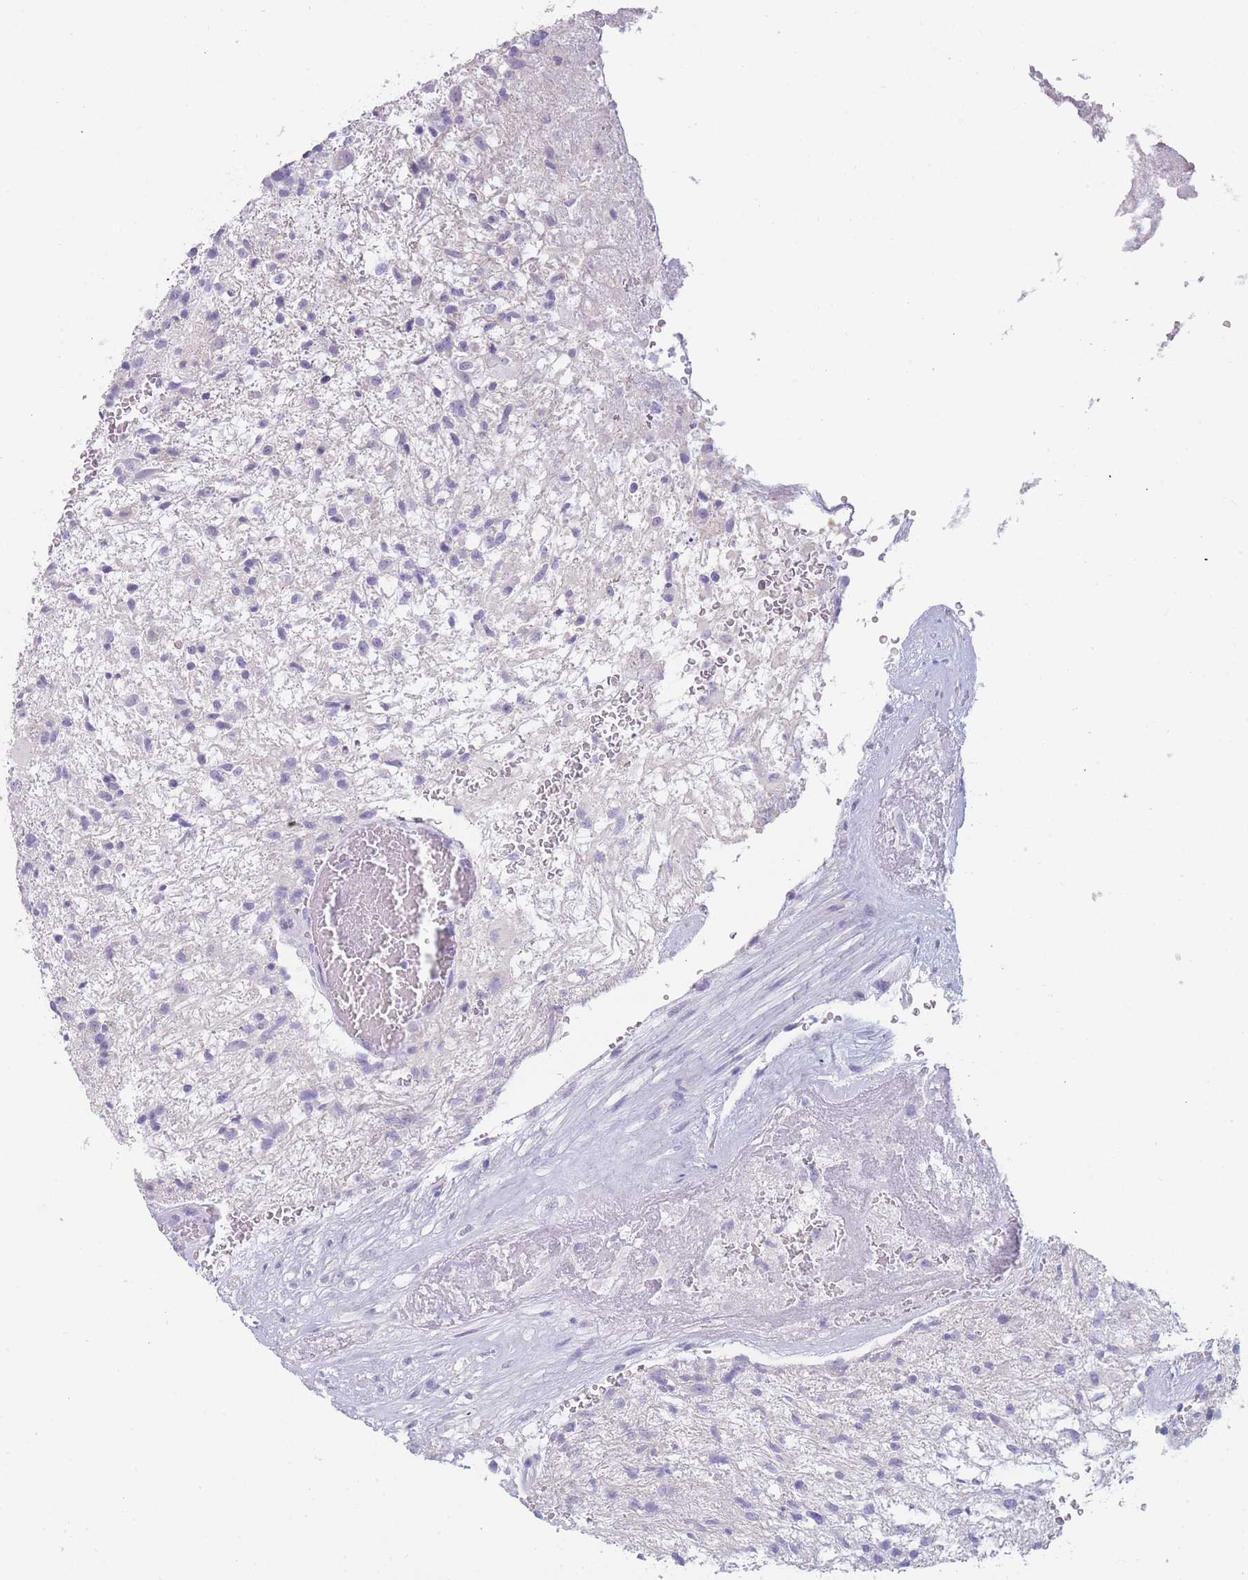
{"staining": {"intensity": "negative", "quantity": "none", "location": "none"}, "tissue": "glioma", "cell_type": "Tumor cells", "image_type": "cancer", "snomed": [{"axis": "morphology", "description": "Glioma, malignant, High grade"}, {"axis": "topography", "description": "Brain"}], "caption": "Glioma was stained to show a protein in brown. There is no significant expression in tumor cells. (DAB (3,3'-diaminobenzidine) immunohistochemistry (IHC) with hematoxylin counter stain).", "gene": "ZNF627", "patient": {"sex": "male", "age": 56}}